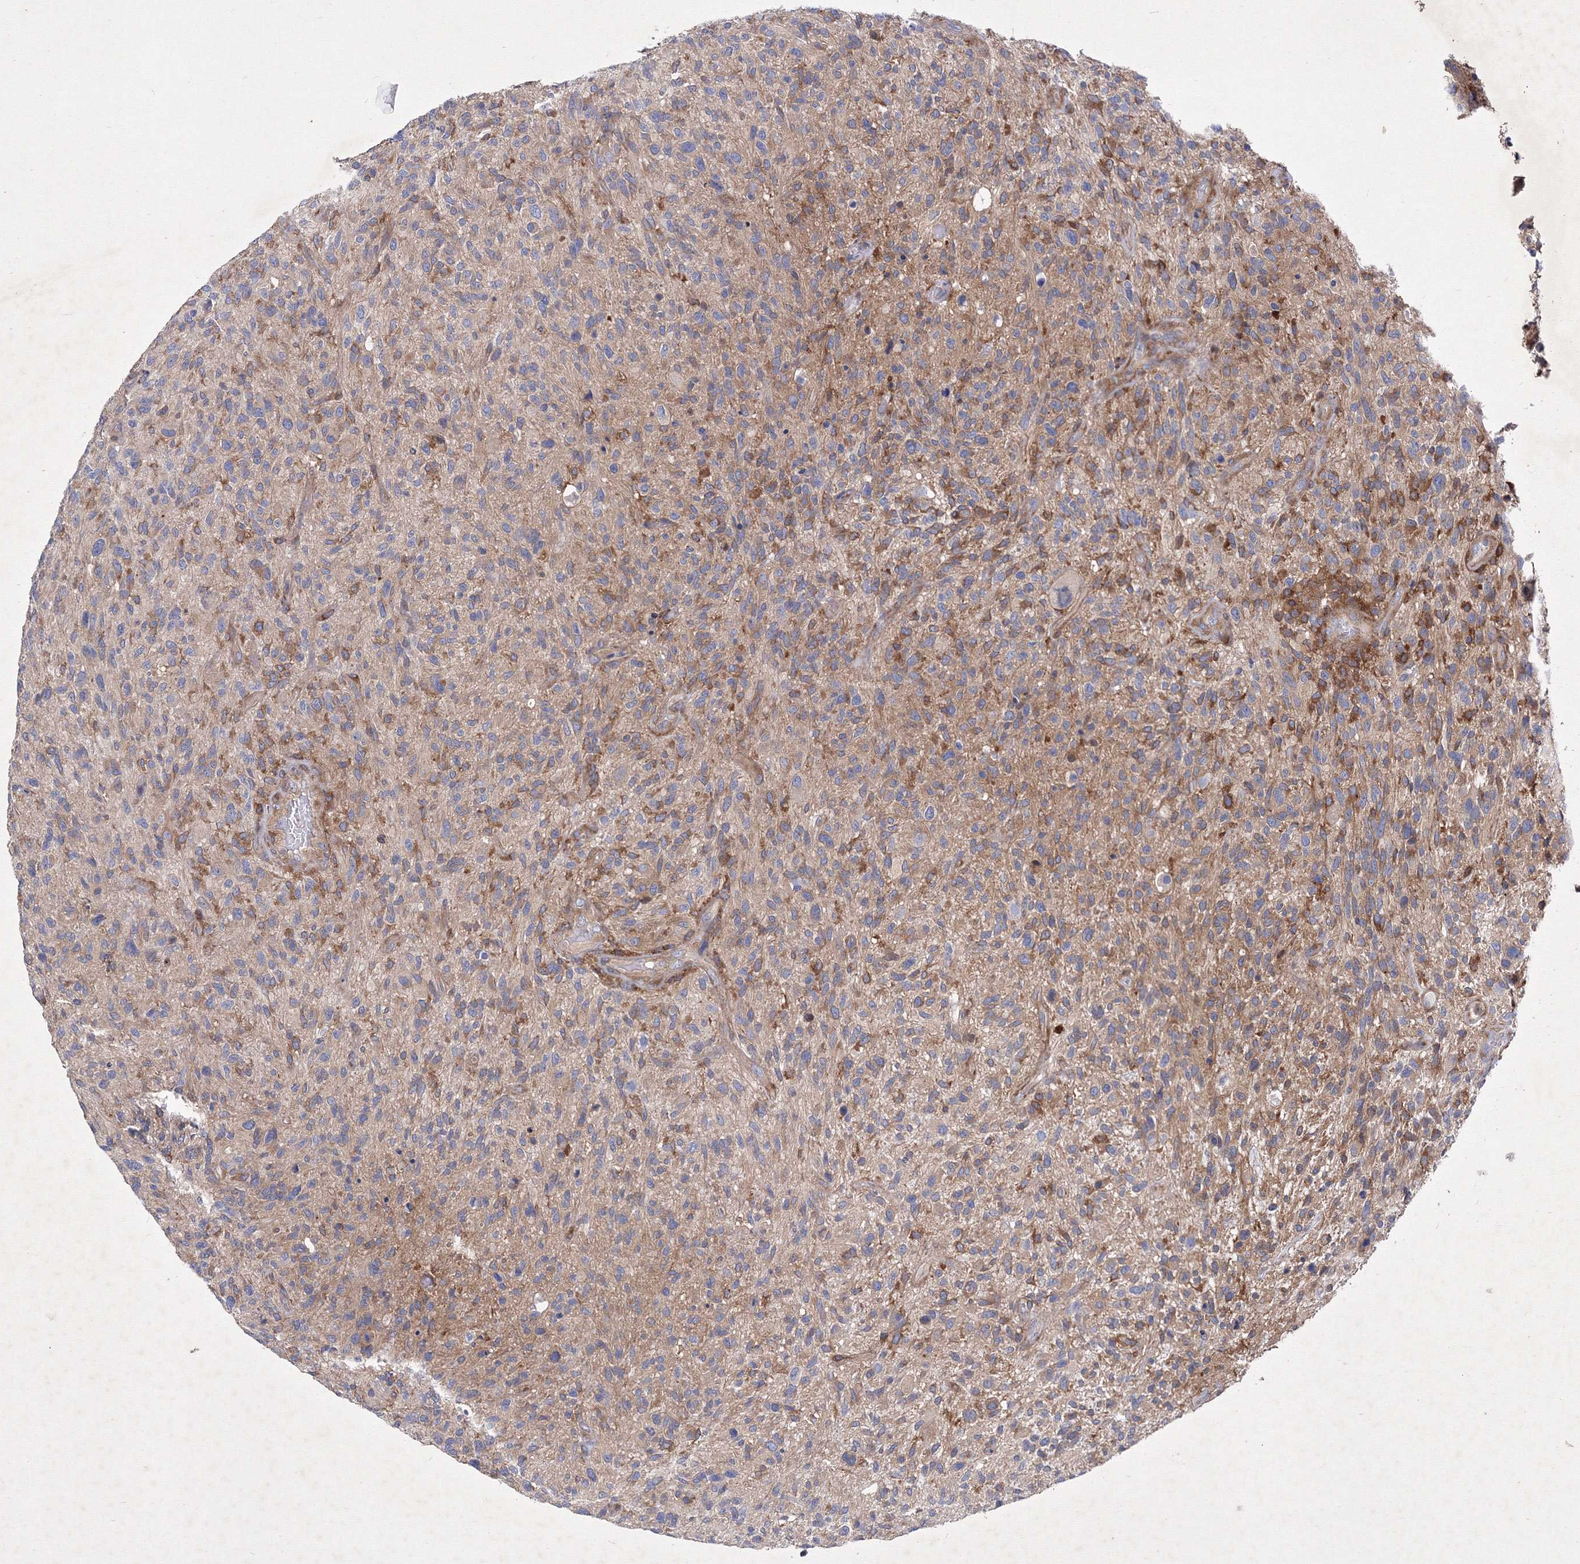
{"staining": {"intensity": "moderate", "quantity": ">75%", "location": "cytoplasmic/membranous"}, "tissue": "glioma", "cell_type": "Tumor cells", "image_type": "cancer", "snomed": [{"axis": "morphology", "description": "Glioma, malignant, High grade"}, {"axis": "topography", "description": "Brain"}], "caption": "Immunohistochemical staining of malignant glioma (high-grade) demonstrates moderate cytoplasmic/membranous protein positivity in approximately >75% of tumor cells.", "gene": "SNX18", "patient": {"sex": "male", "age": 47}}